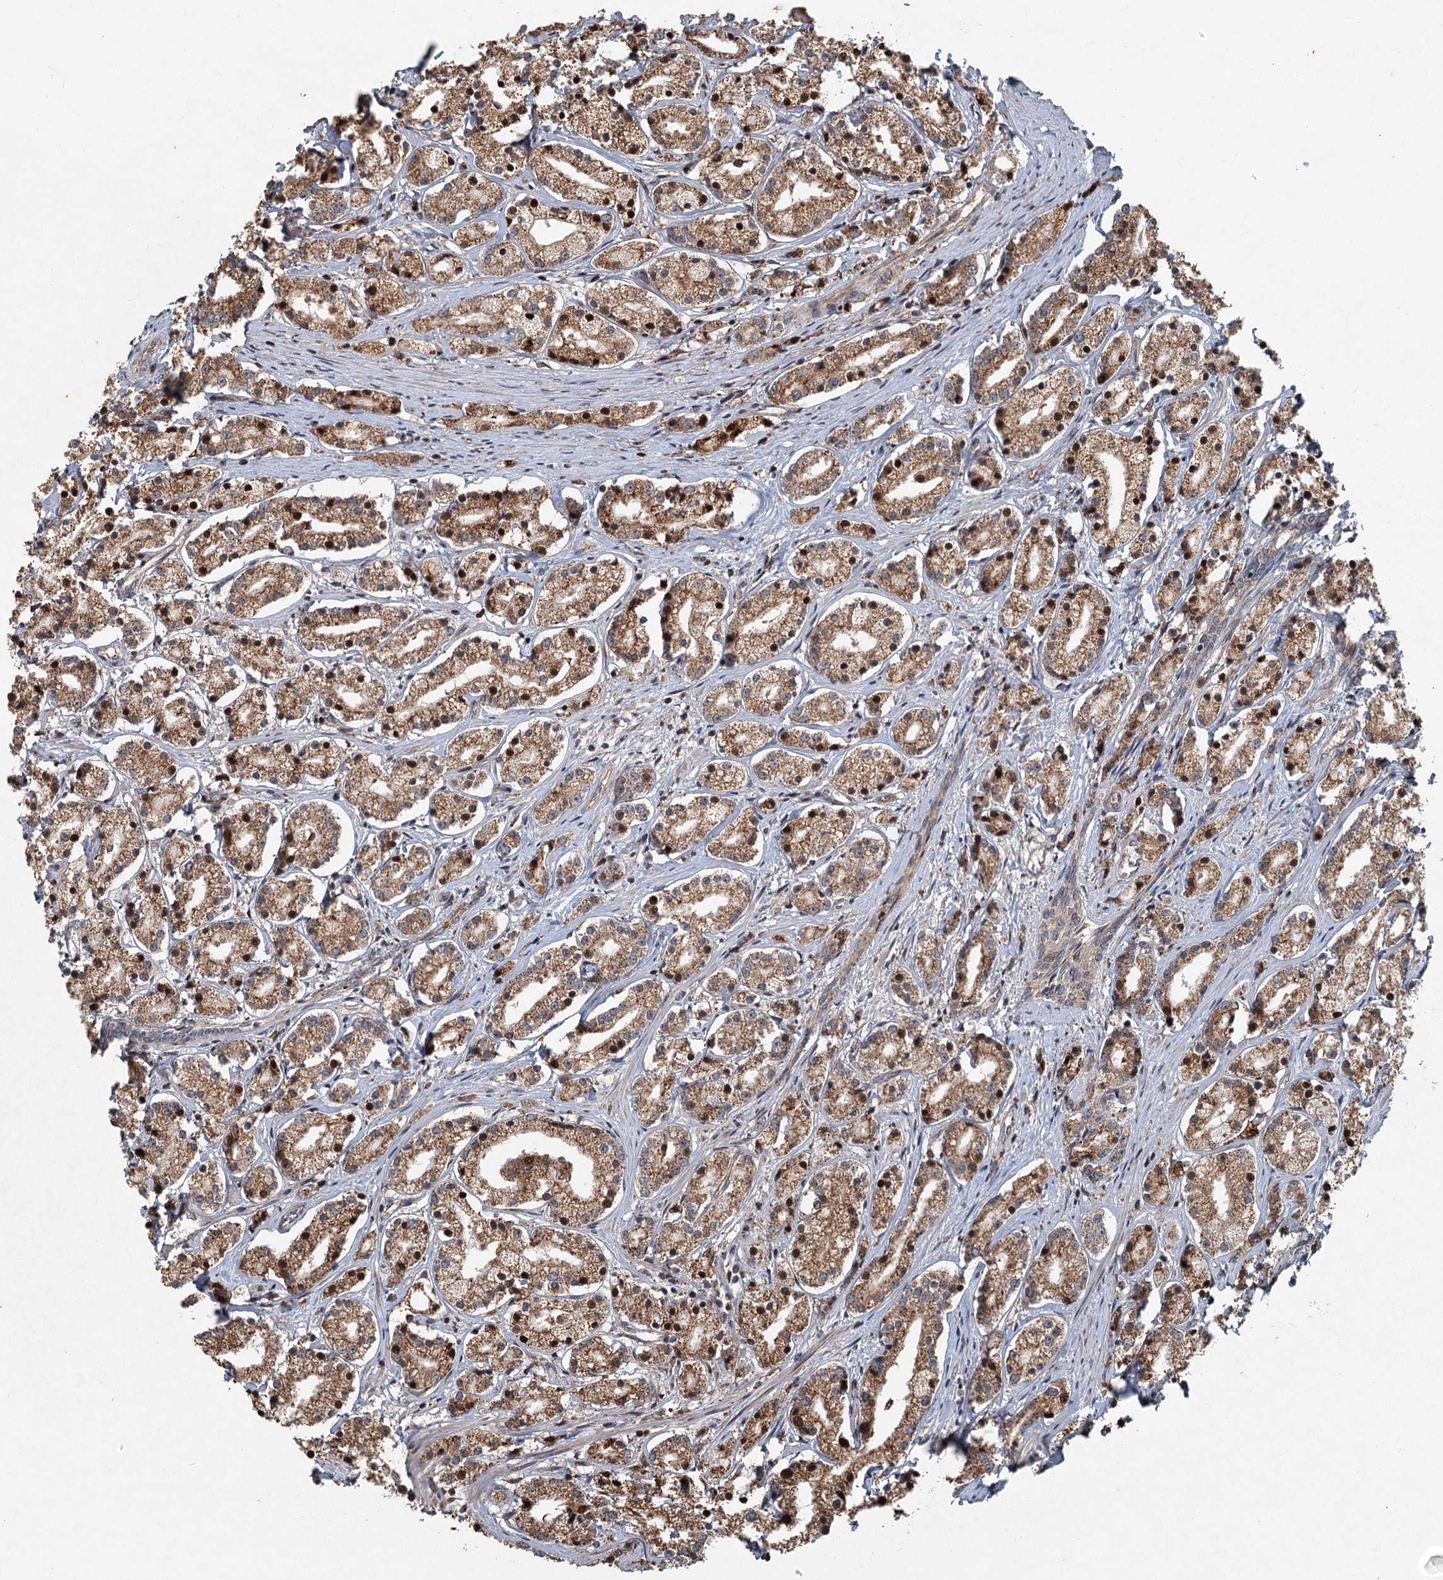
{"staining": {"intensity": "moderate", "quantity": ">75%", "location": "cytoplasmic/membranous,nuclear"}, "tissue": "prostate cancer", "cell_type": "Tumor cells", "image_type": "cancer", "snomed": [{"axis": "morphology", "description": "Adenocarcinoma, High grade"}, {"axis": "topography", "description": "Prostate"}], "caption": "High-power microscopy captured an immunohistochemistry micrograph of prostate cancer, revealing moderate cytoplasmic/membranous and nuclear positivity in approximately >75% of tumor cells. The staining is performed using DAB brown chromogen to label protein expression. The nuclei are counter-stained blue using hematoxylin.", "gene": "SRPX2", "patient": {"sex": "male", "age": 69}}